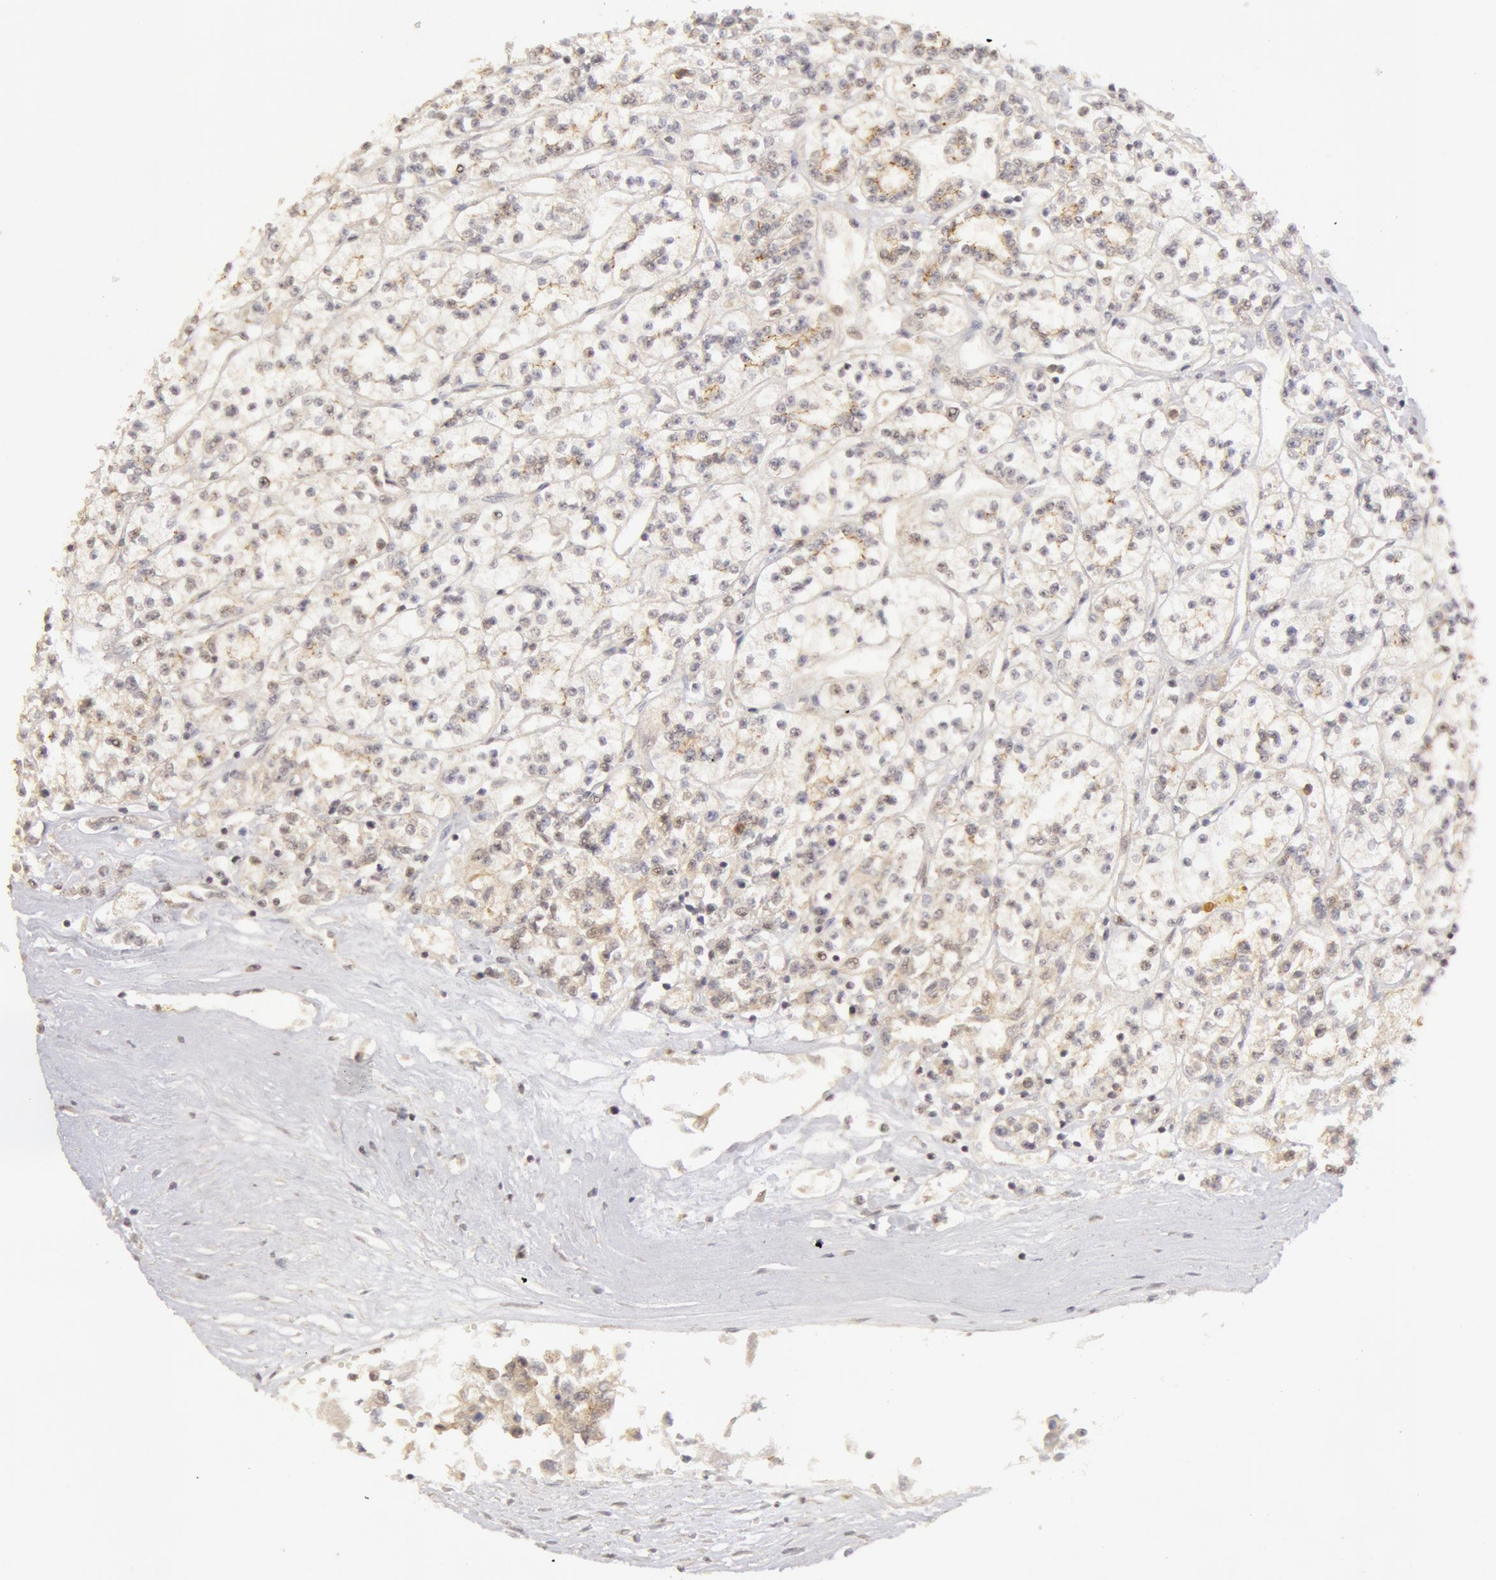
{"staining": {"intensity": "weak", "quantity": "25%-75%", "location": "cytoplasmic/membranous"}, "tissue": "renal cancer", "cell_type": "Tumor cells", "image_type": "cancer", "snomed": [{"axis": "morphology", "description": "Adenocarcinoma, NOS"}, {"axis": "topography", "description": "Kidney"}], "caption": "Brown immunohistochemical staining in human renal adenocarcinoma reveals weak cytoplasmic/membranous expression in approximately 25%-75% of tumor cells.", "gene": "ADAM10", "patient": {"sex": "female", "age": 76}}